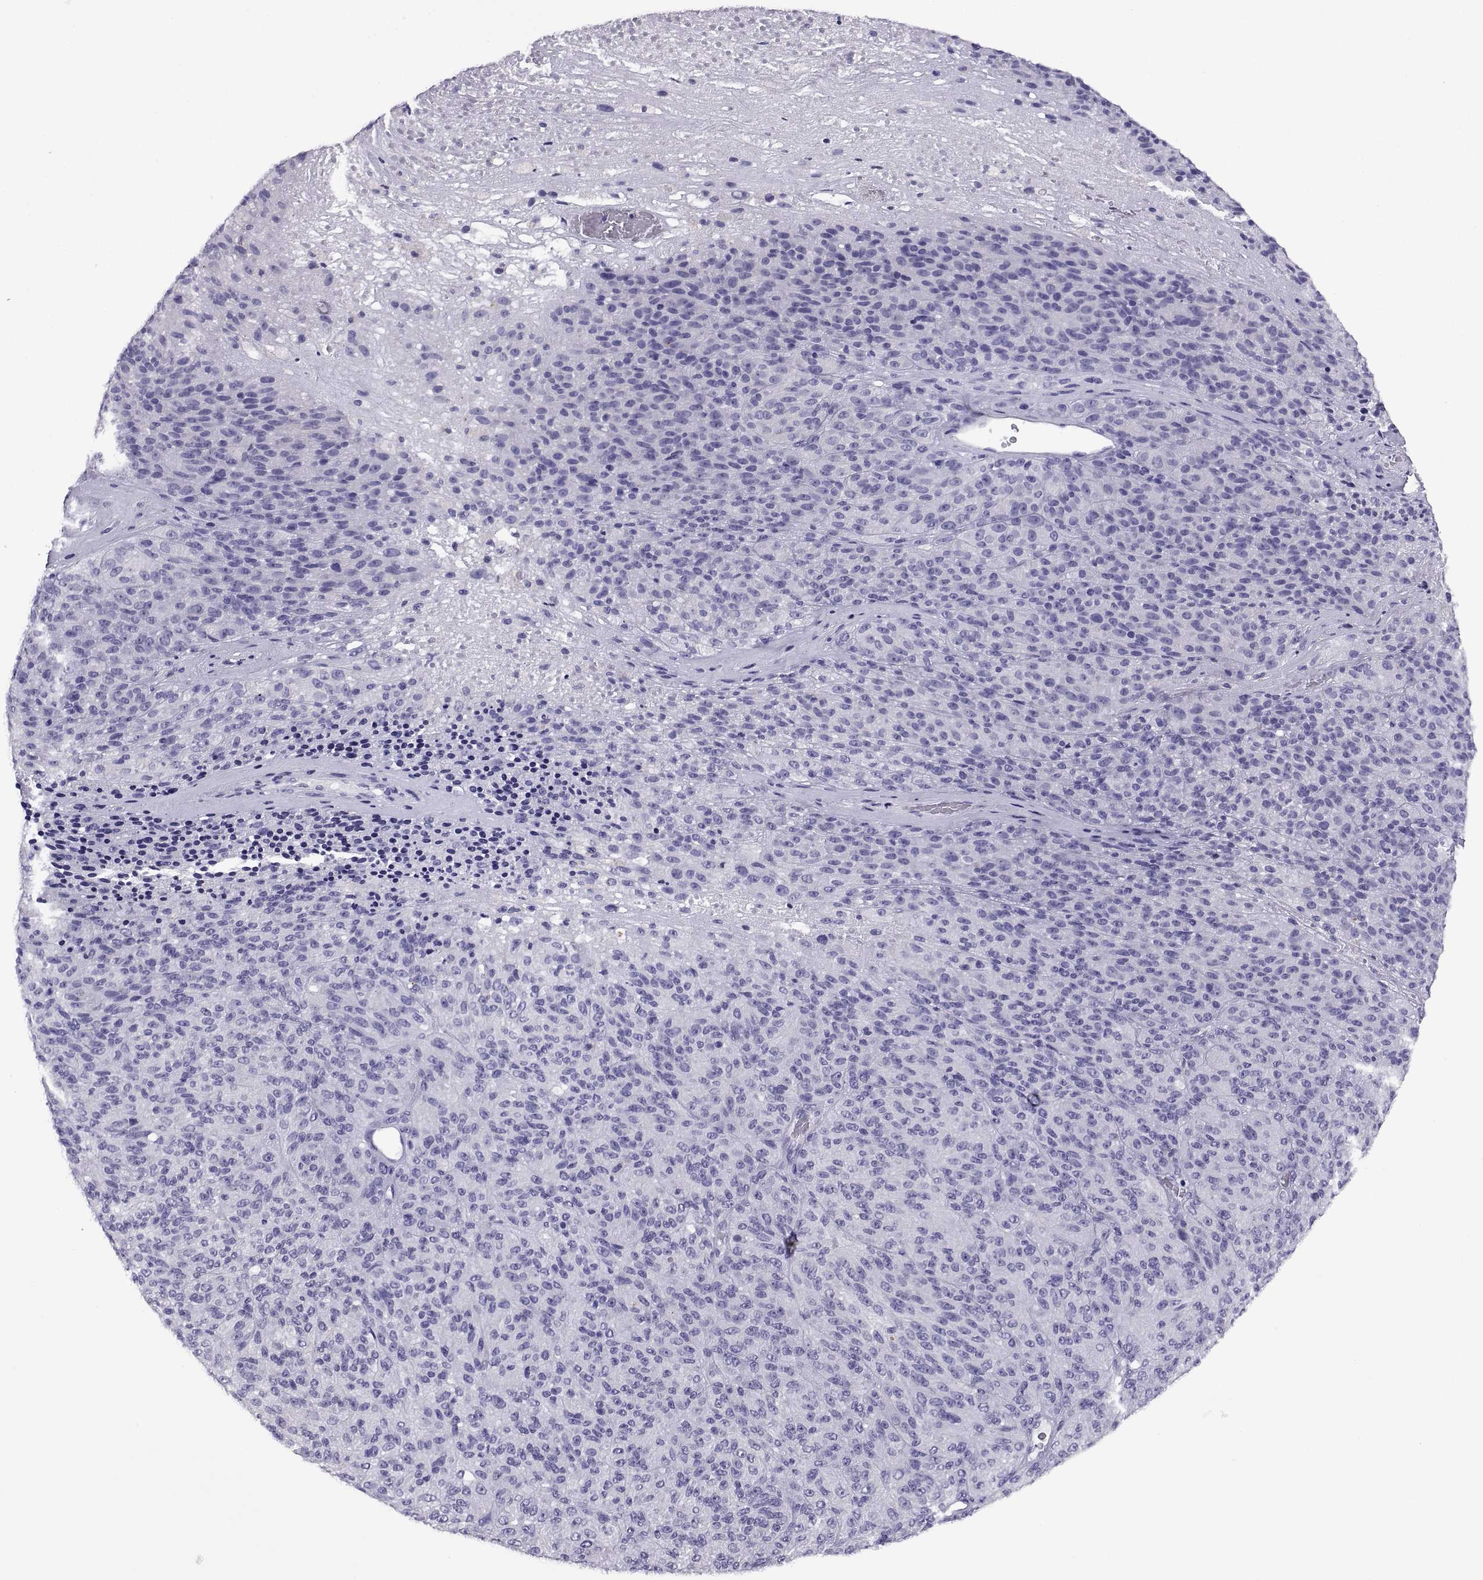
{"staining": {"intensity": "negative", "quantity": "none", "location": "none"}, "tissue": "melanoma", "cell_type": "Tumor cells", "image_type": "cancer", "snomed": [{"axis": "morphology", "description": "Malignant melanoma, Metastatic site"}, {"axis": "topography", "description": "Brain"}], "caption": "This photomicrograph is of malignant melanoma (metastatic site) stained with immunohistochemistry to label a protein in brown with the nuclei are counter-stained blue. There is no expression in tumor cells. The staining is performed using DAB brown chromogen with nuclei counter-stained in using hematoxylin.", "gene": "RGS20", "patient": {"sex": "female", "age": 56}}